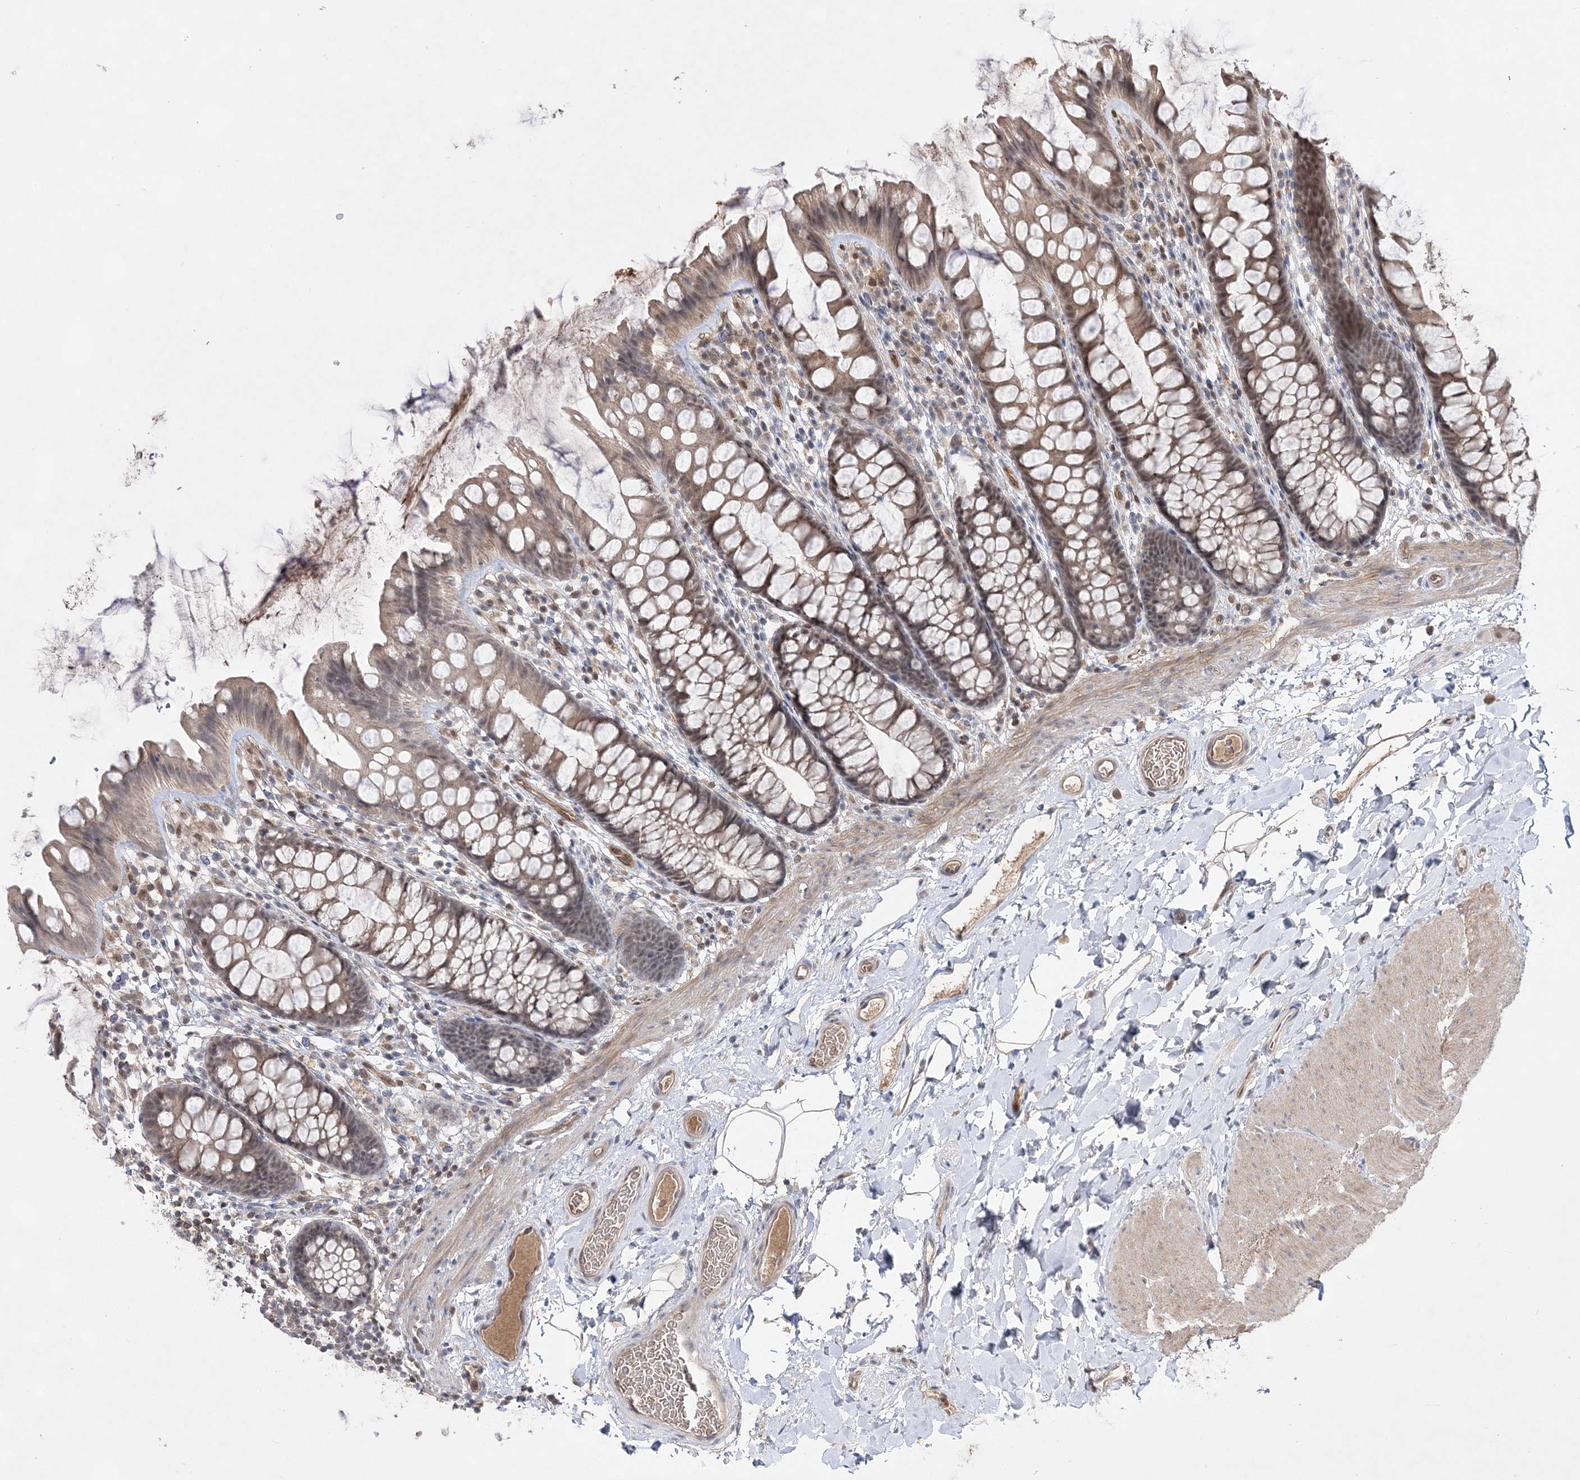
{"staining": {"intensity": "moderate", "quantity": ">75%", "location": "cytoplasmic/membranous"}, "tissue": "colon", "cell_type": "Endothelial cells", "image_type": "normal", "snomed": [{"axis": "morphology", "description": "Normal tissue, NOS"}, {"axis": "topography", "description": "Colon"}], "caption": "This micrograph reveals unremarkable colon stained with IHC to label a protein in brown. The cytoplasmic/membranous of endothelial cells show moderate positivity for the protein. Nuclei are counter-stained blue.", "gene": "TMEM132B", "patient": {"sex": "female", "age": 62}}